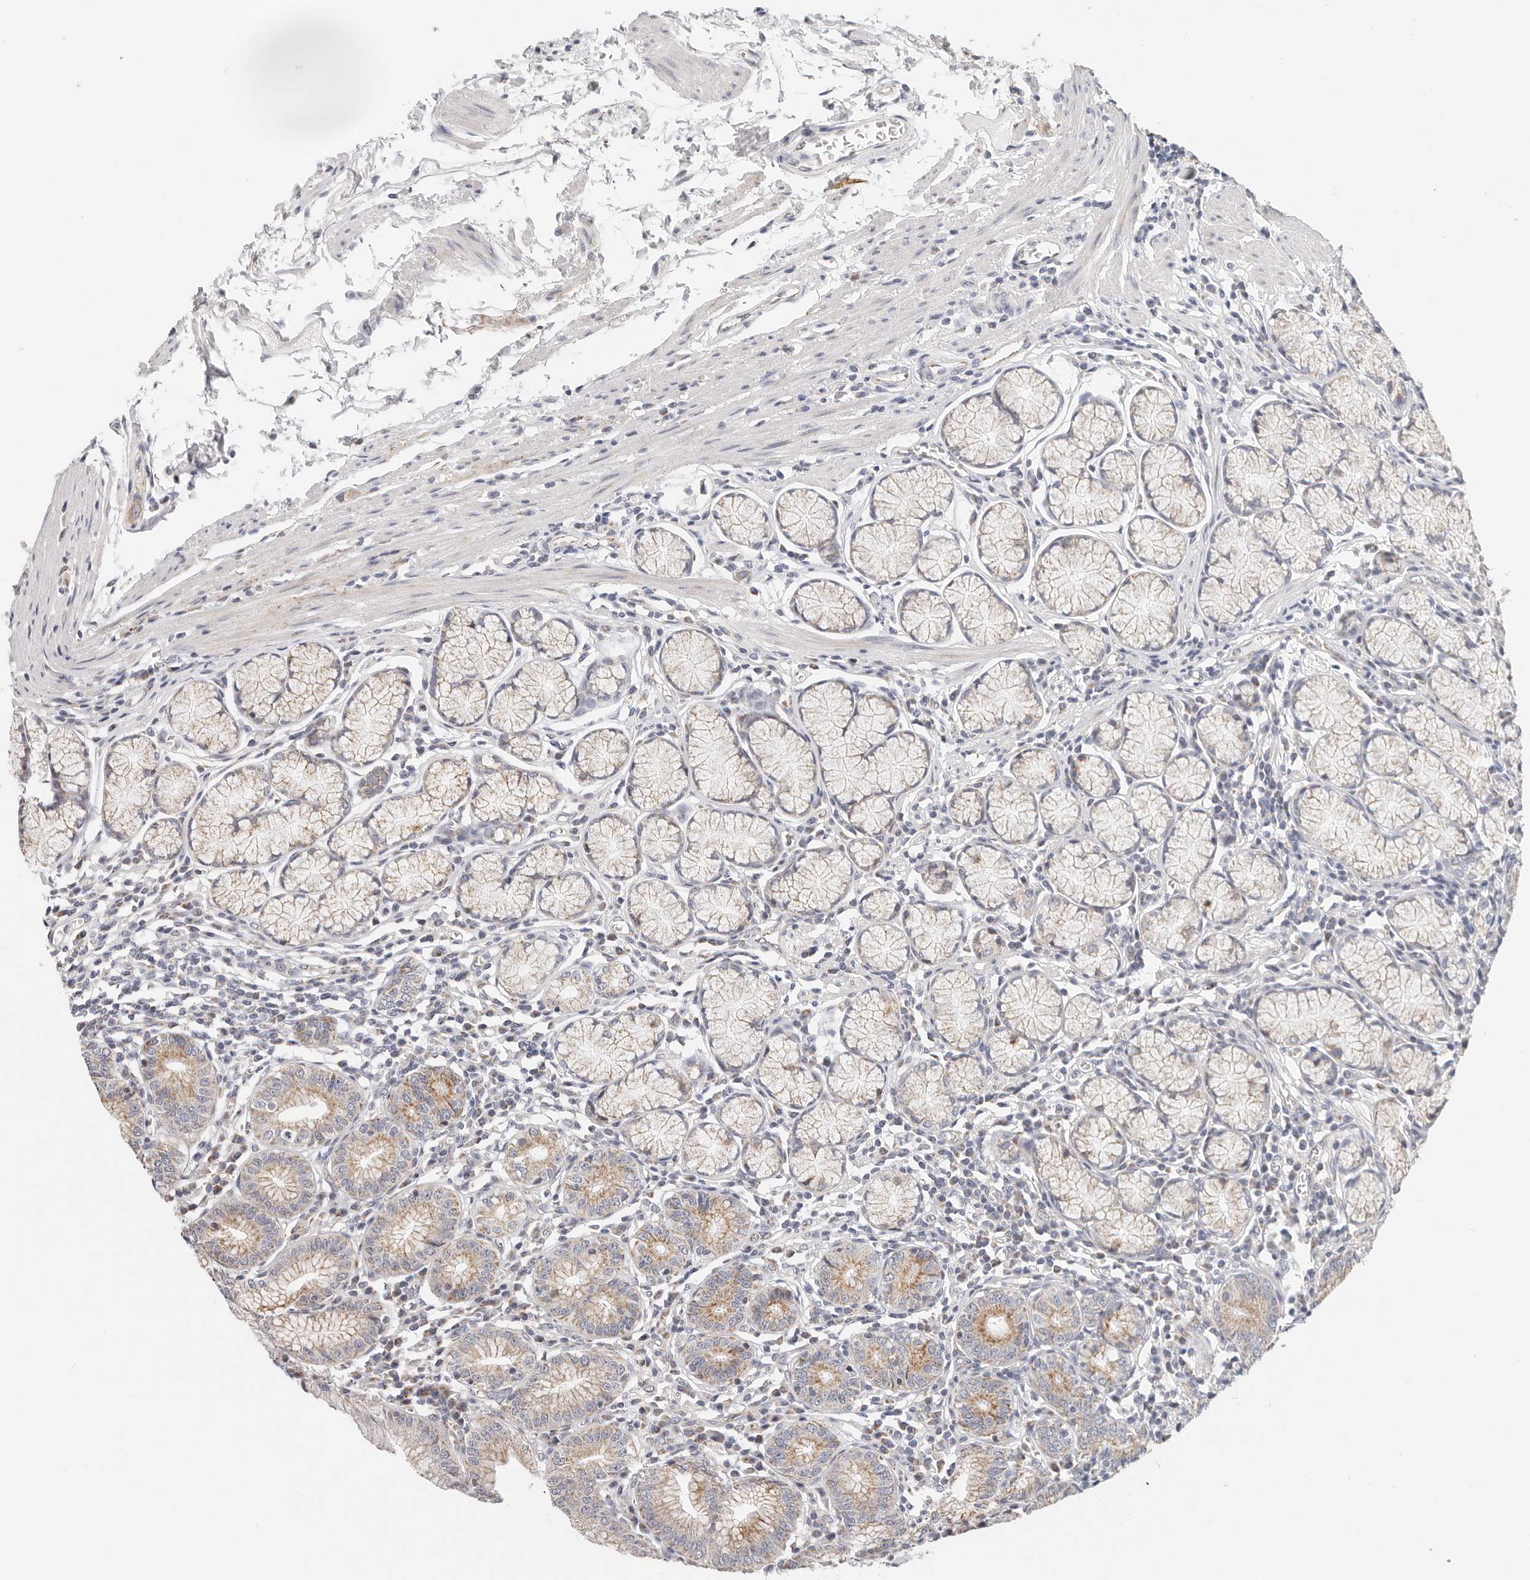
{"staining": {"intensity": "moderate", "quantity": "25%-75%", "location": "cytoplasmic/membranous"}, "tissue": "stomach", "cell_type": "Glandular cells", "image_type": "normal", "snomed": [{"axis": "morphology", "description": "Normal tissue, NOS"}, {"axis": "topography", "description": "Stomach"}], "caption": "A medium amount of moderate cytoplasmic/membranous expression is appreciated in approximately 25%-75% of glandular cells in benign stomach. (Brightfield microscopy of DAB IHC at high magnification).", "gene": "AFDN", "patient": {"sex": "male", "age": 55}}